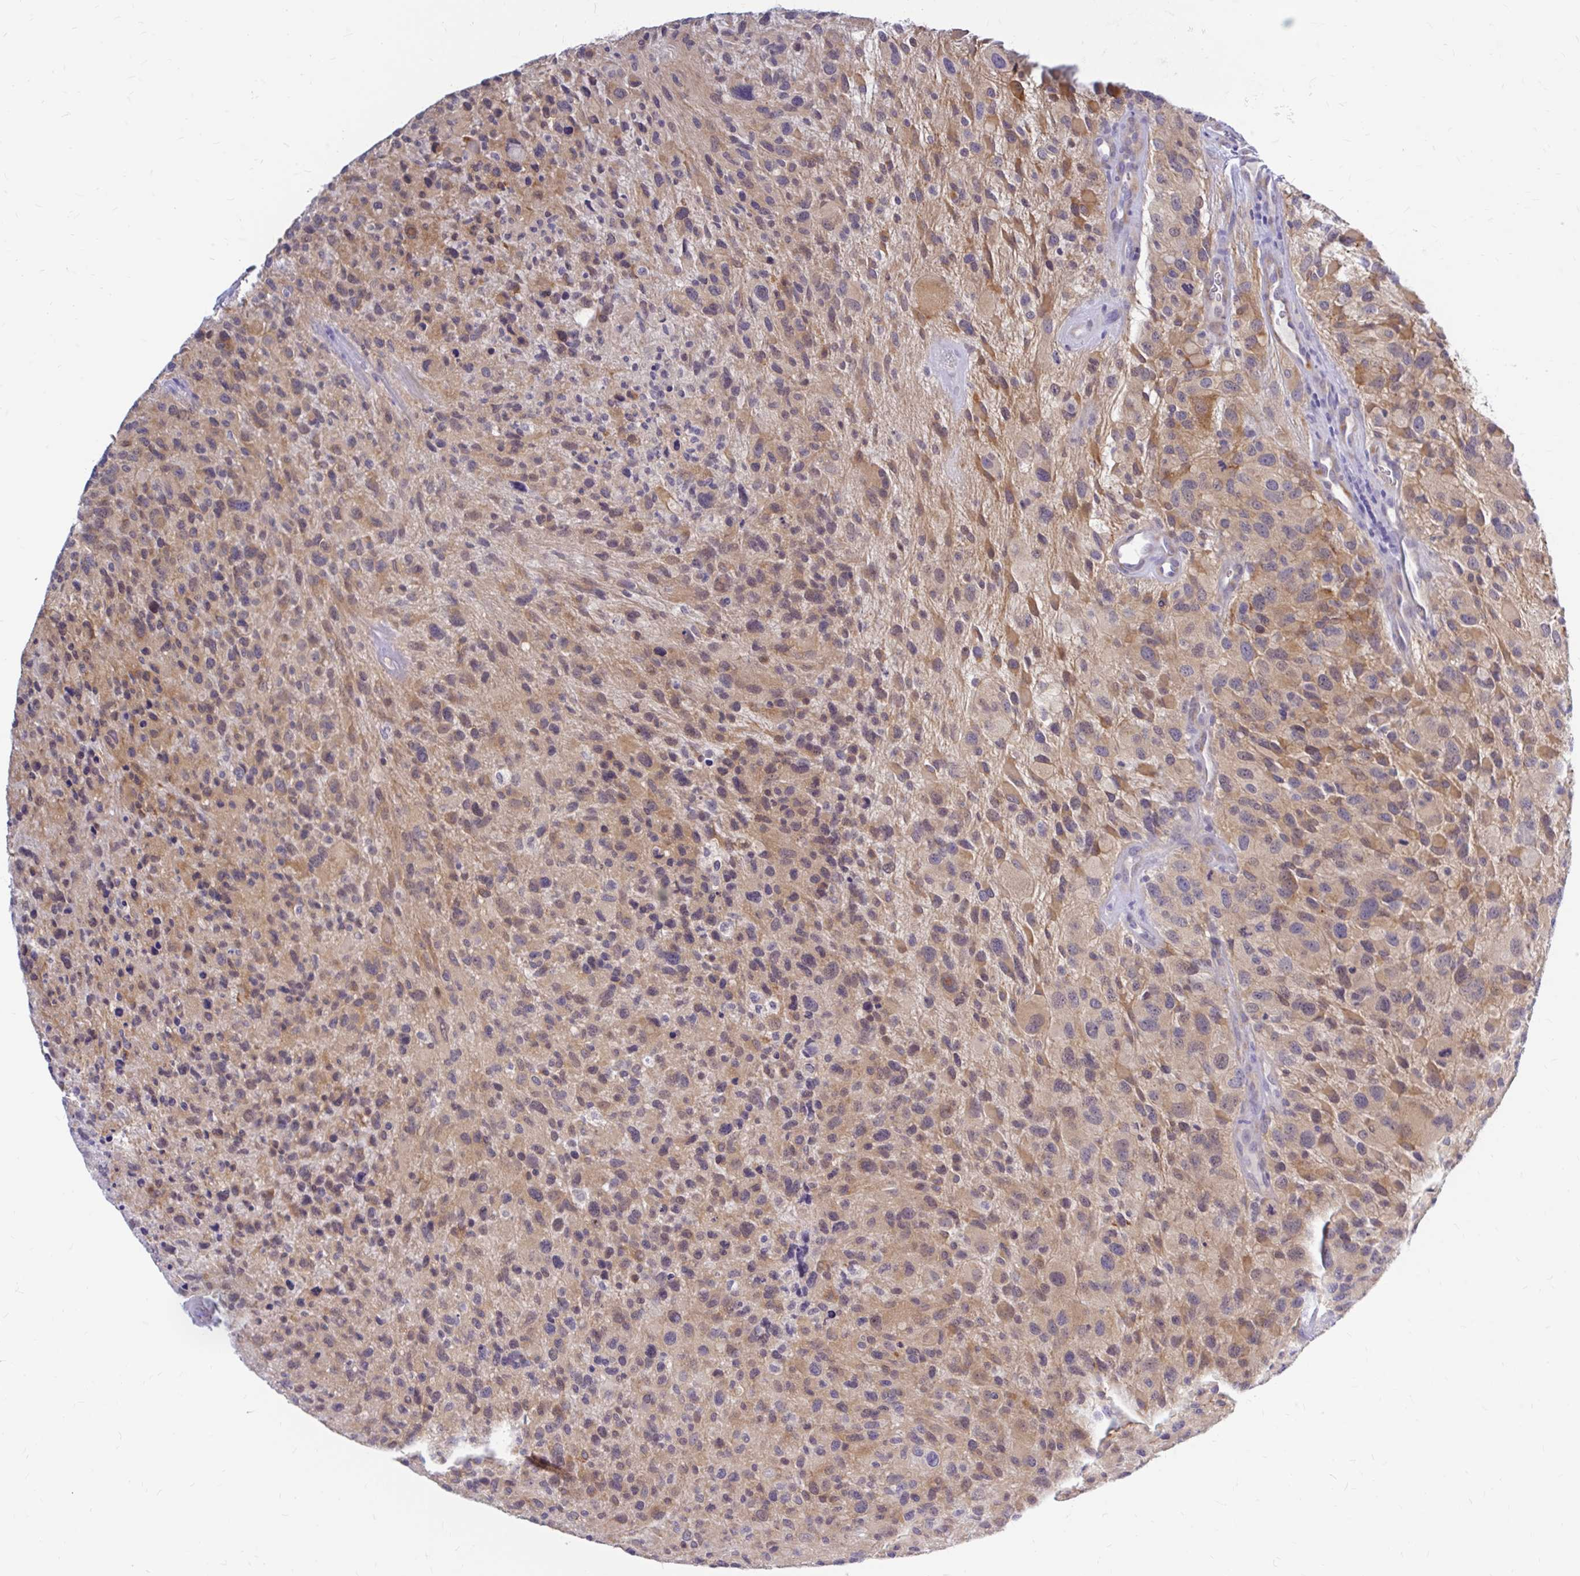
{"staining": {"intensity": "moderate", "quantity": ">75%", "location": "cytoplasmic/membranous,nuclear"}, "tissue": "glioma", "cell_type": "Tumor cells", "image_type": "cancer", "snomed": [{"axis": "morphology", "description": "Glioma, malignant, High grade"}, {"axis": "topography", "description": "Brain"}], "caption": "Approximately >75% of tumor cells in glioma show moderate cytoplasmic/membranous and nuclear protein positivity as visualized by brown immunohistochemical staining.", "gene": "MAP1LC3A", "patient": {"sex": "female", "age": 67}}